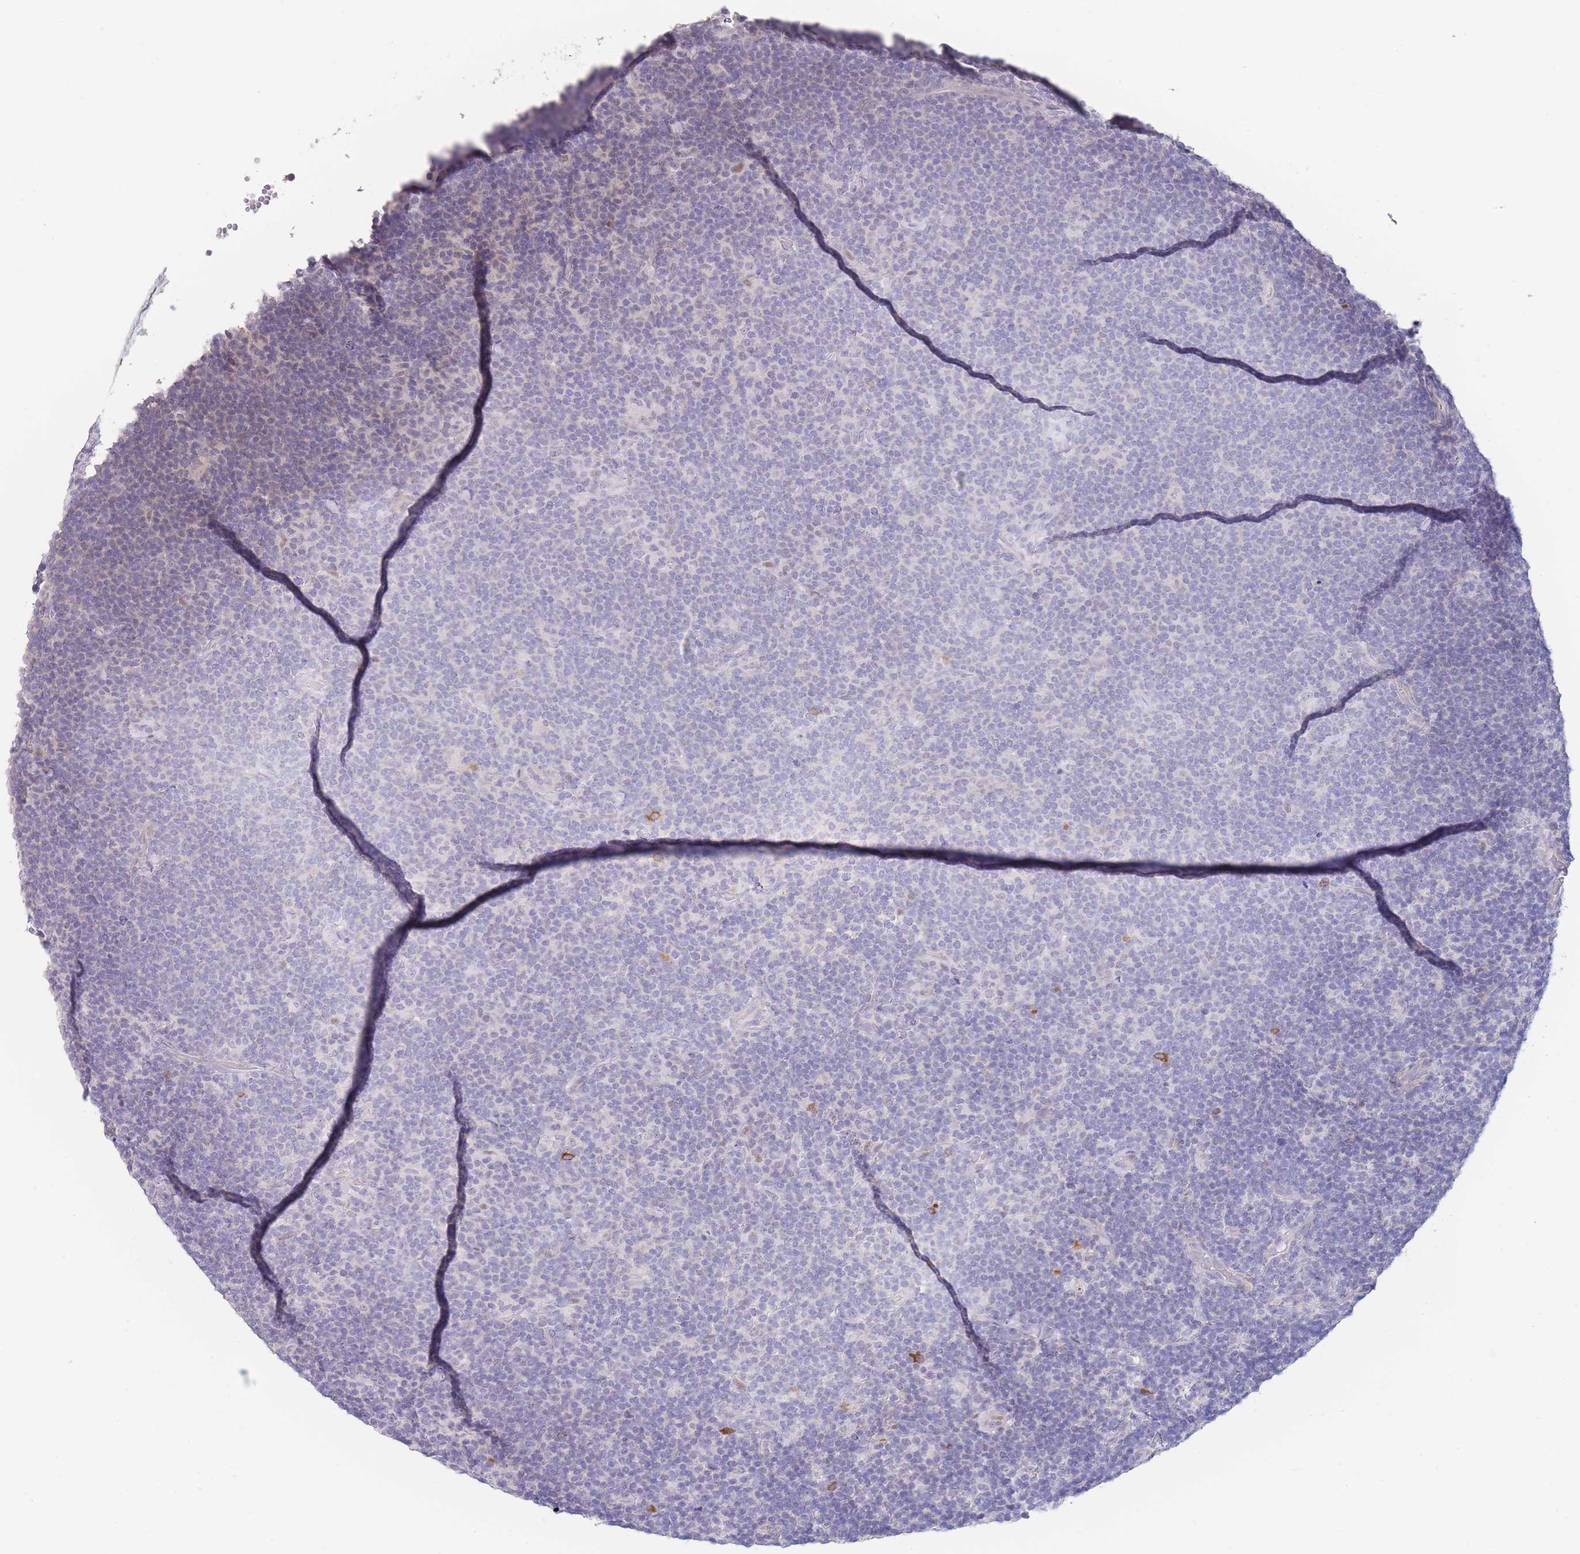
{"staining": {"intensity": "negative", "quantity": "none", "location": "none"}, "tissue": "lymphoma", "cell_type": "Tumor cells", "image_type": "cancer", "snomed": [{"axis": "morphology", "description": "Hodgkin's disease, NOS"}, {"axis": "topography", "description": "Lymph node"}], "caption": "Immunohistochemistry micrograph of lymphoma stained for a protein (brown), which displays no positivity in tumor cells. (DAB (3,3'-diaminobenzidine) IHC, high magnification).", "gene": "ASAP3", "patient": {"sex": "female", "age": 57}}